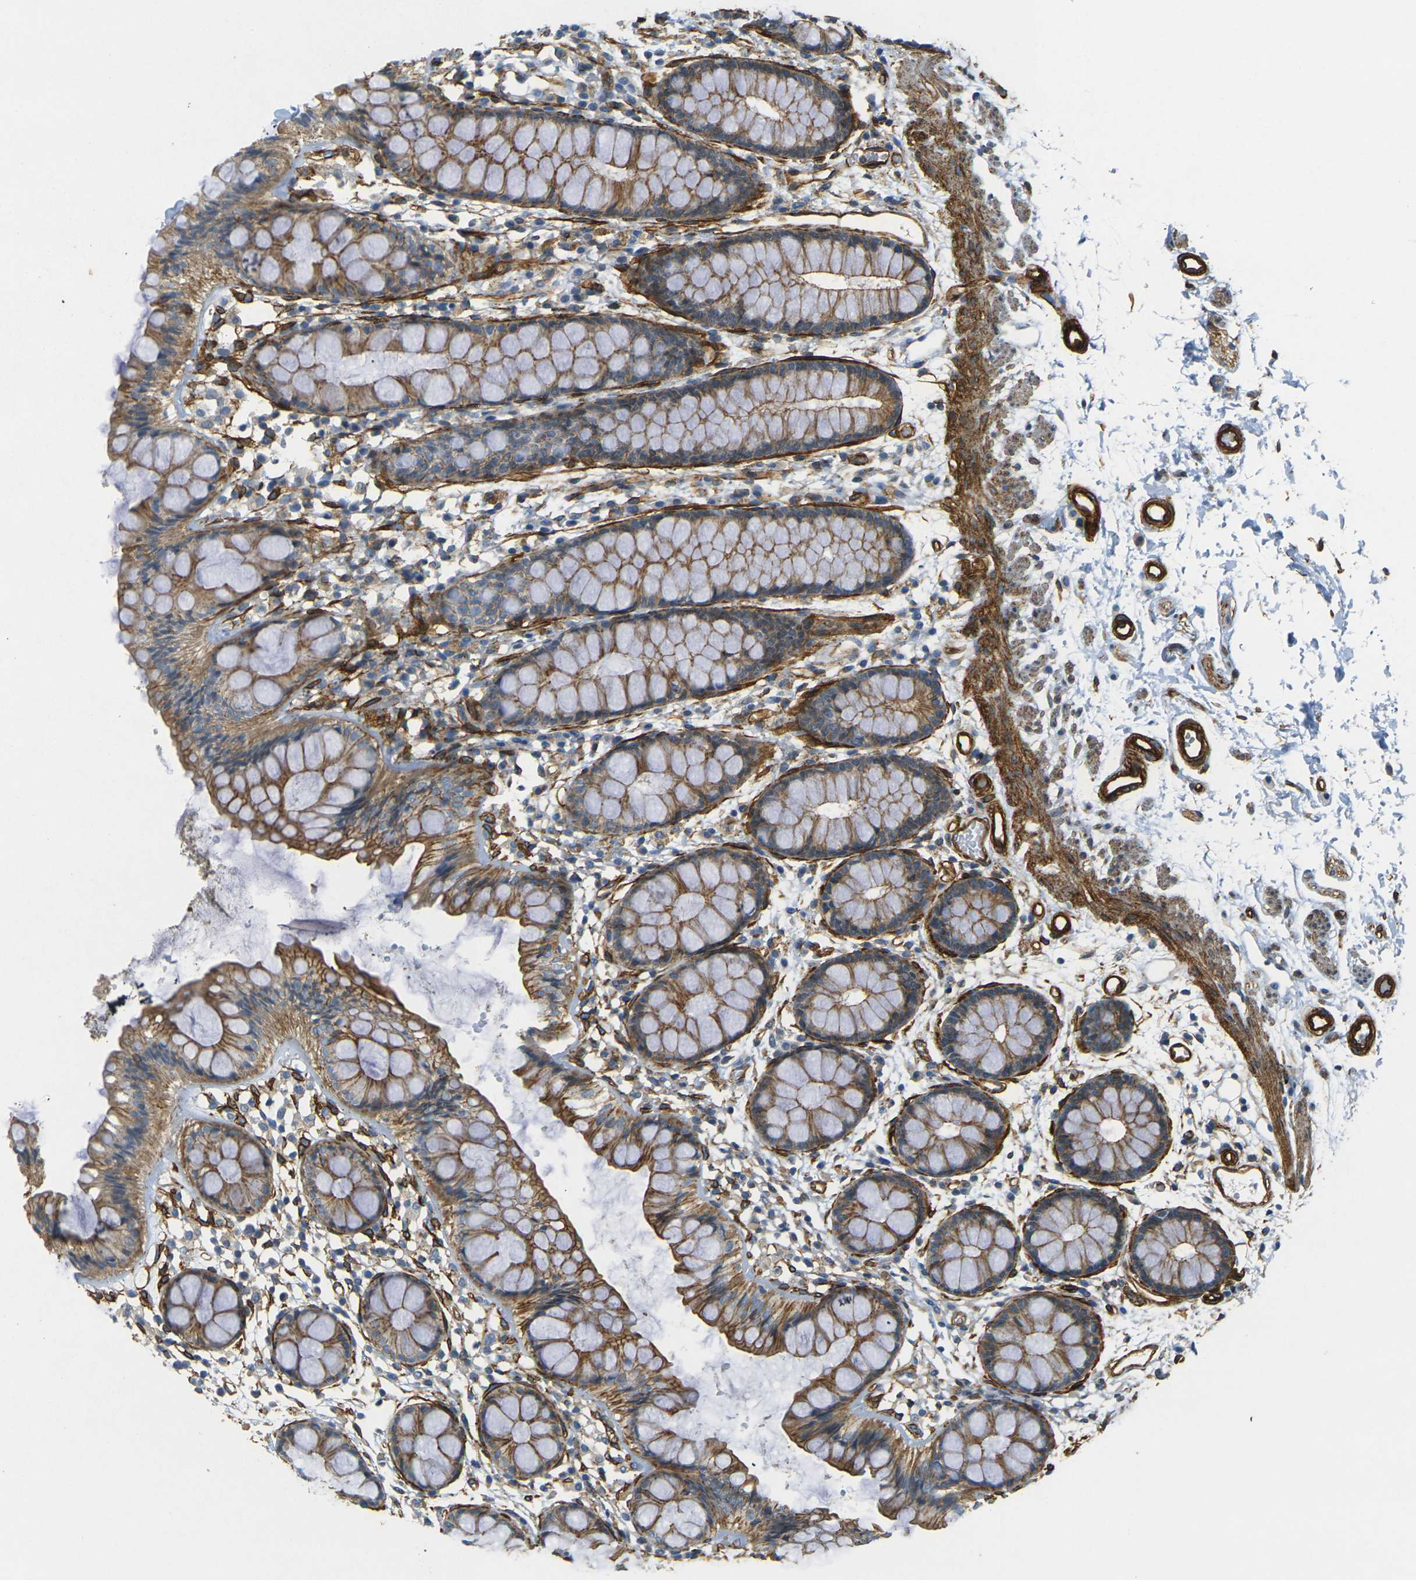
{"staining": {"intensity": "moderate", "quantity": "25%-75%", "location": "cytoplasmic/membranous"}, "tissue": "rectum", "cell_type": "Glandular cells", "image_type": "normal", "snomed": [{"axis": "morphology", "description": "Normal tissue, NOS"}, {"axis": "topography", "description": "Rectum"}], "caption": "Glandular cells display moderate cytoplasmic/membranous positivity in approximately 25%-75% of cells in normal rectum.", "gene": "EPHA7", "patient": {"sex": "female", "age": 66}}